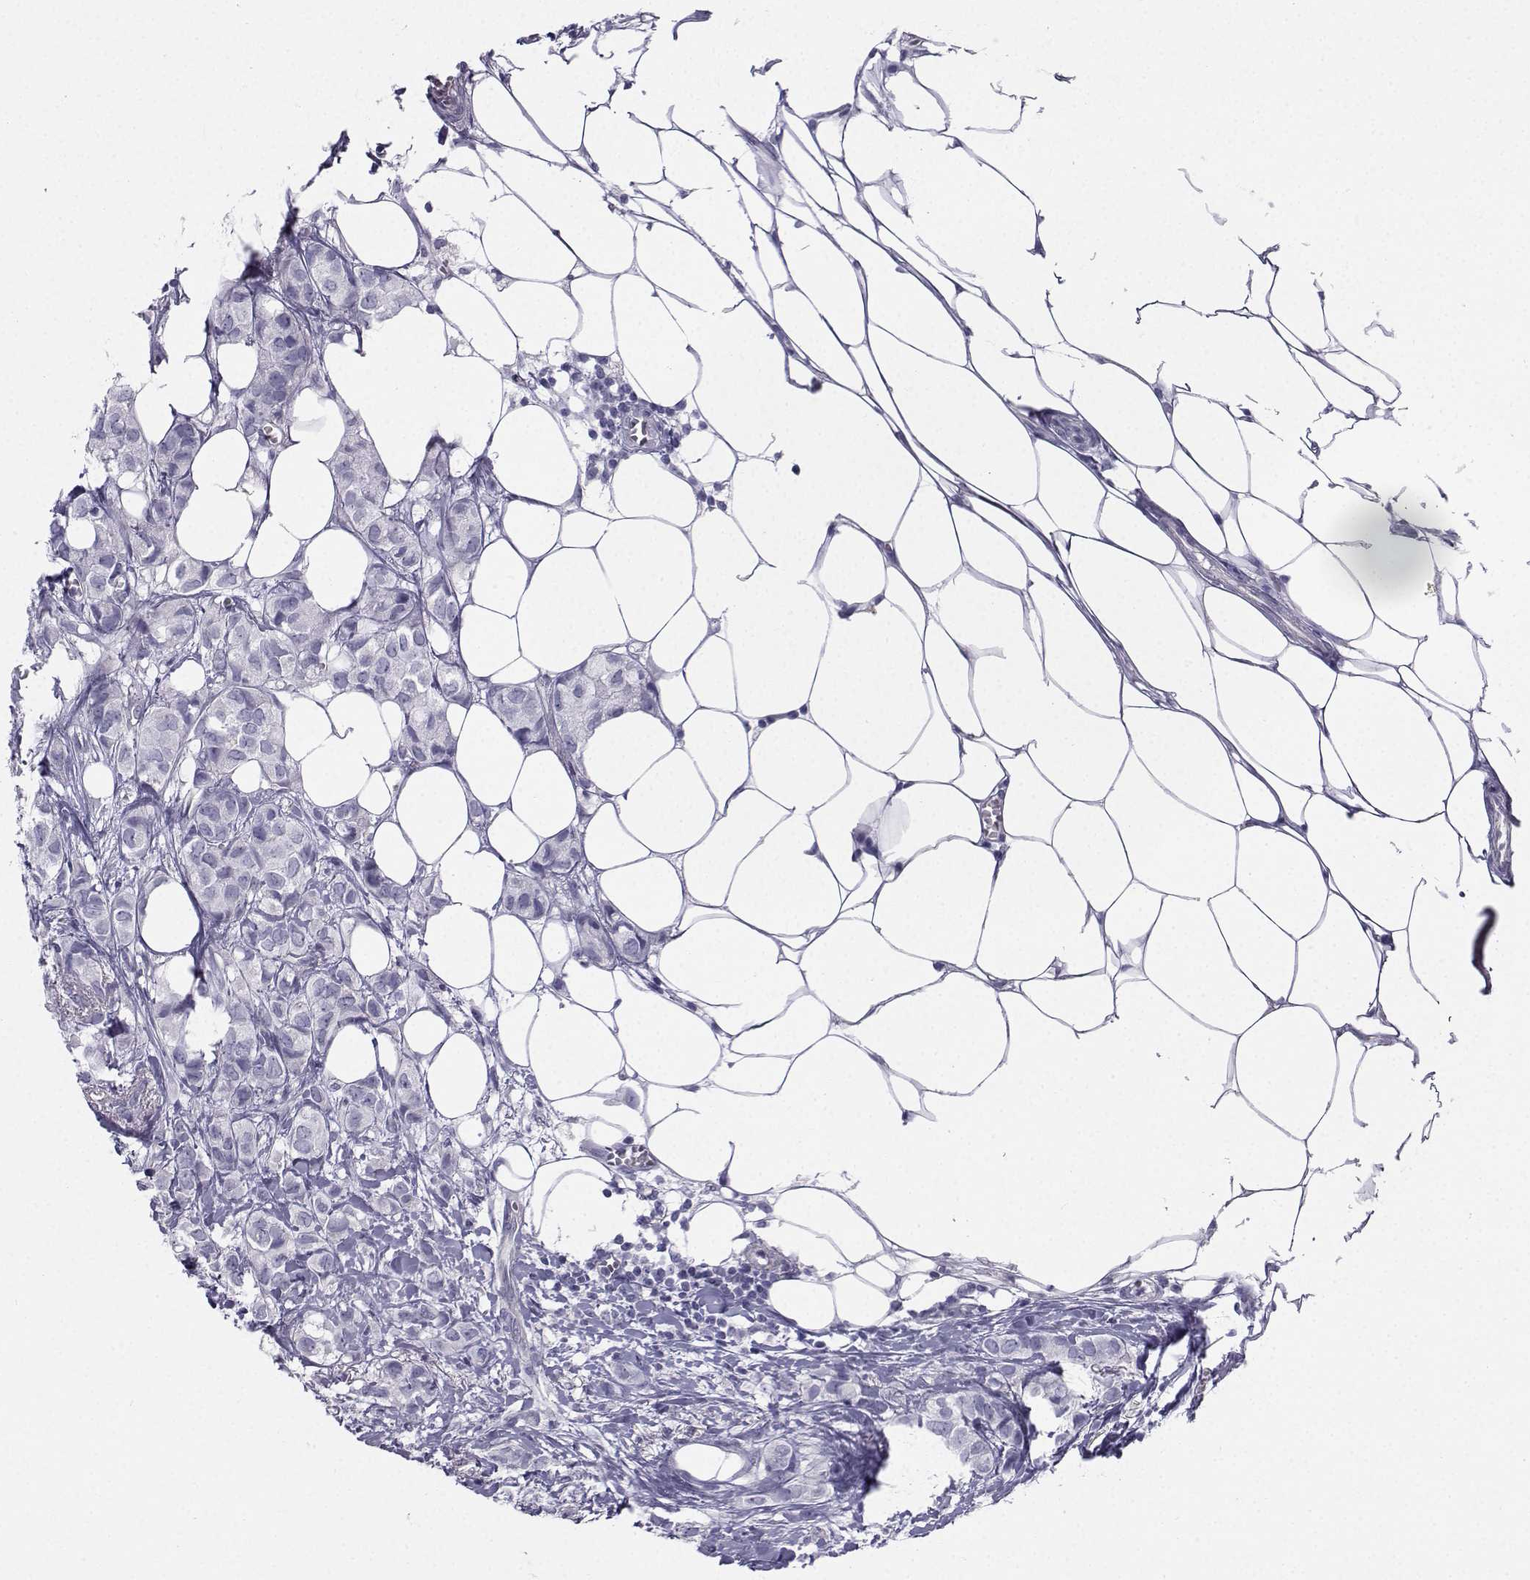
{"staining": {"intensity": "negative", "quantity": "none", "location": "none"}, "tissue": "breast cancer", "cell_type": "Tumor cells", "image_type": "cancer", "snomed": [{"axis": "morphology", "description": "Duct carcinoma"}, {"axis": "topography", "description": "Breast"}], "caption": "This is a micrograph of IHC staining of breast invasive ductal carcinoma, which shows no positivity in tumor cells. (DAB (3,3'-diaminobenzidine) IHC visualized using brightfield microscopy, high magnification).", "gene": "SPANXD", "patient": {"sex": "female", "age": 85}}